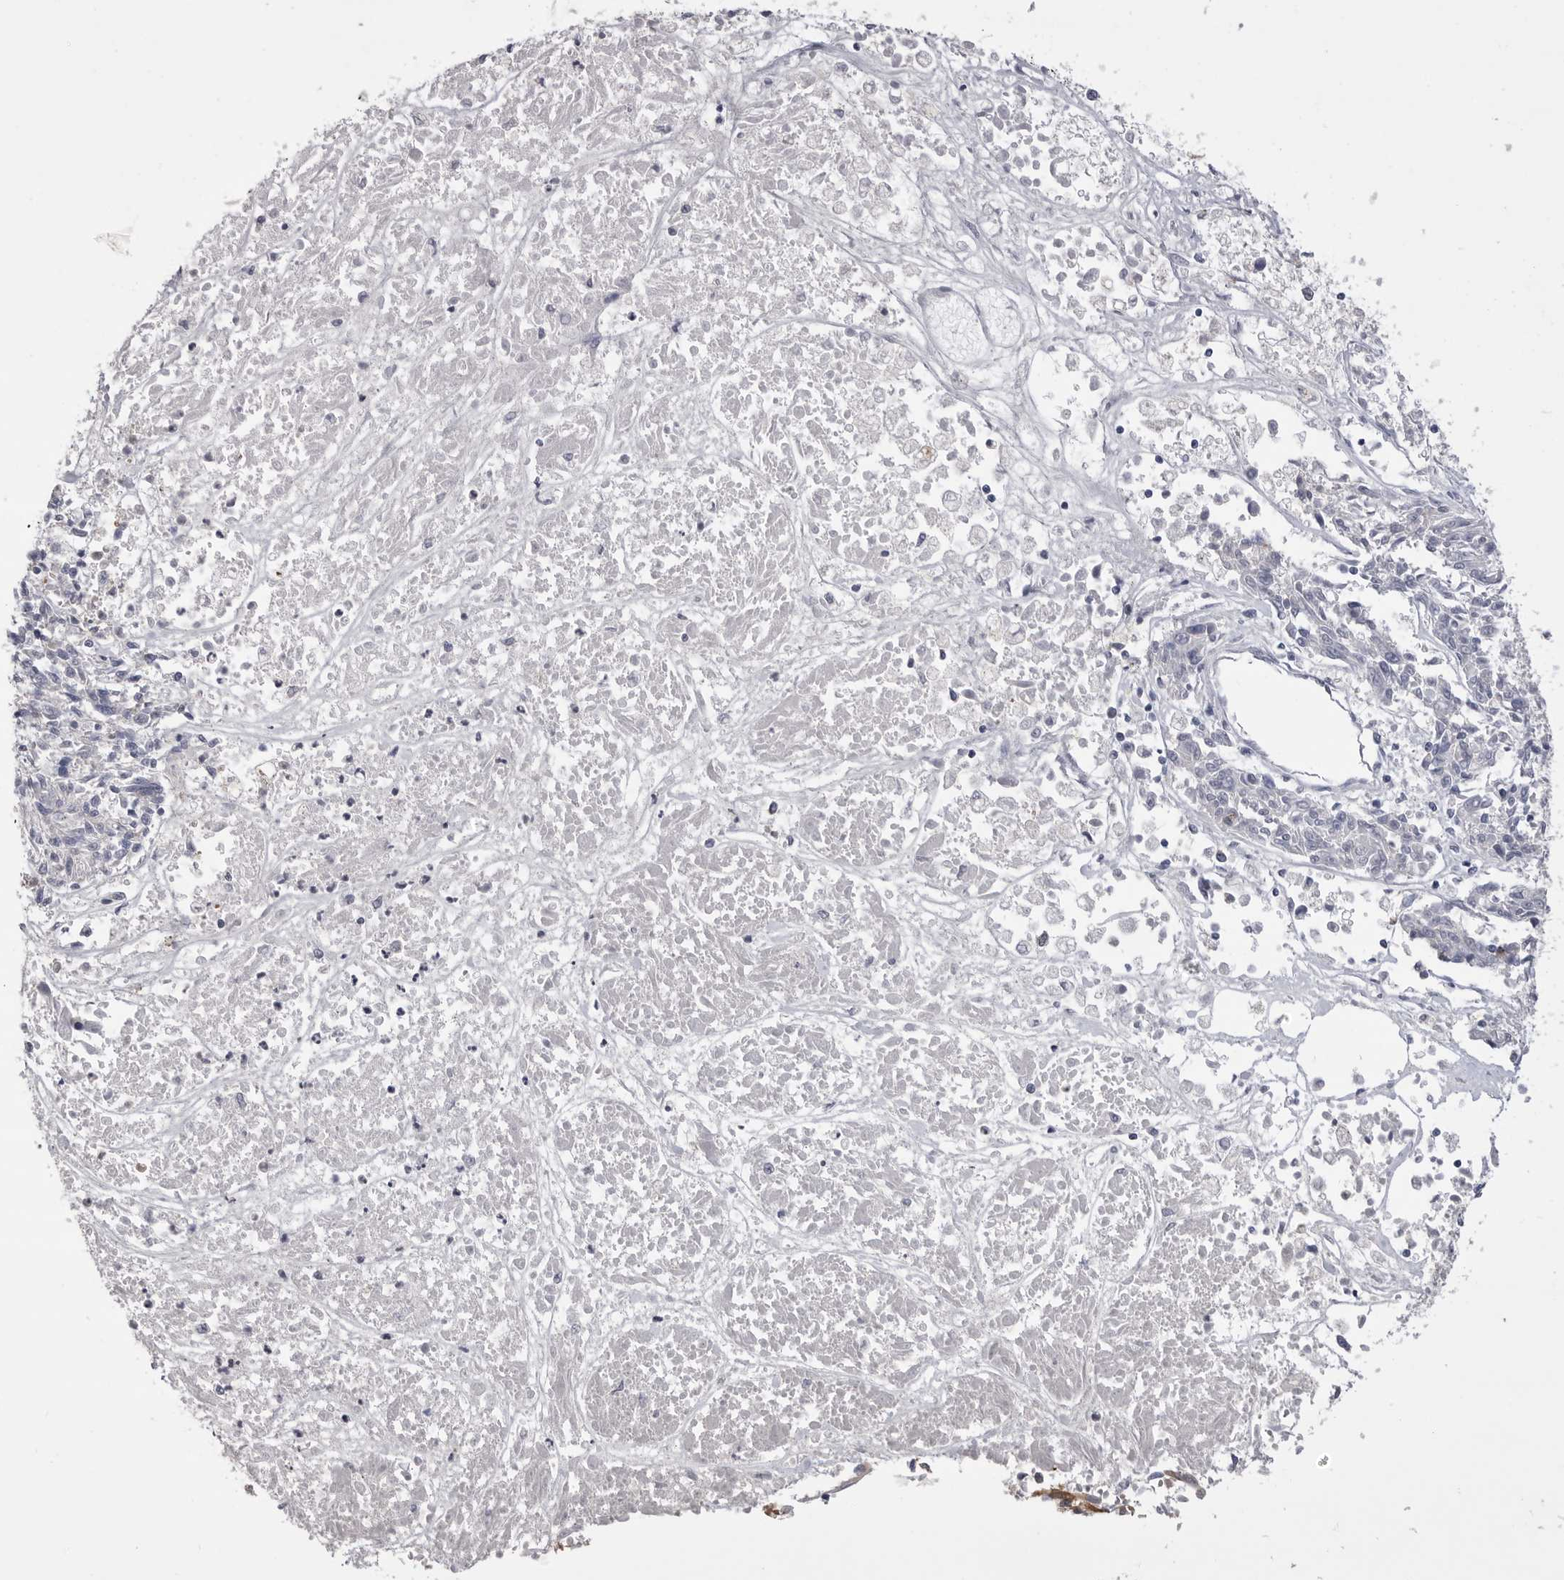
{"staining": {"intensity": "weak", "quantity": "25%-75%", "location": "cytoplasmic/membranous"}, "tissue": "melanoma", "cell_type": "Tumor cells", "image_type": "cancer", "snomed": [{"axis": "morphology", "description": "Malignant melanoma, NOS"}, {"axis": "topography", "description": "Skin"}], "caption": "High-magnification brightfield microscopy of malignant melanoma stained with DAB (brown) and counterstained with hematoxylin (blue). tumor cells exhibit weak cytoplasmic/membranous expression is identified in approximately25%-75% of cells.", "gene": "VAC14", "patient": {"sex": "male", "age": 53}}